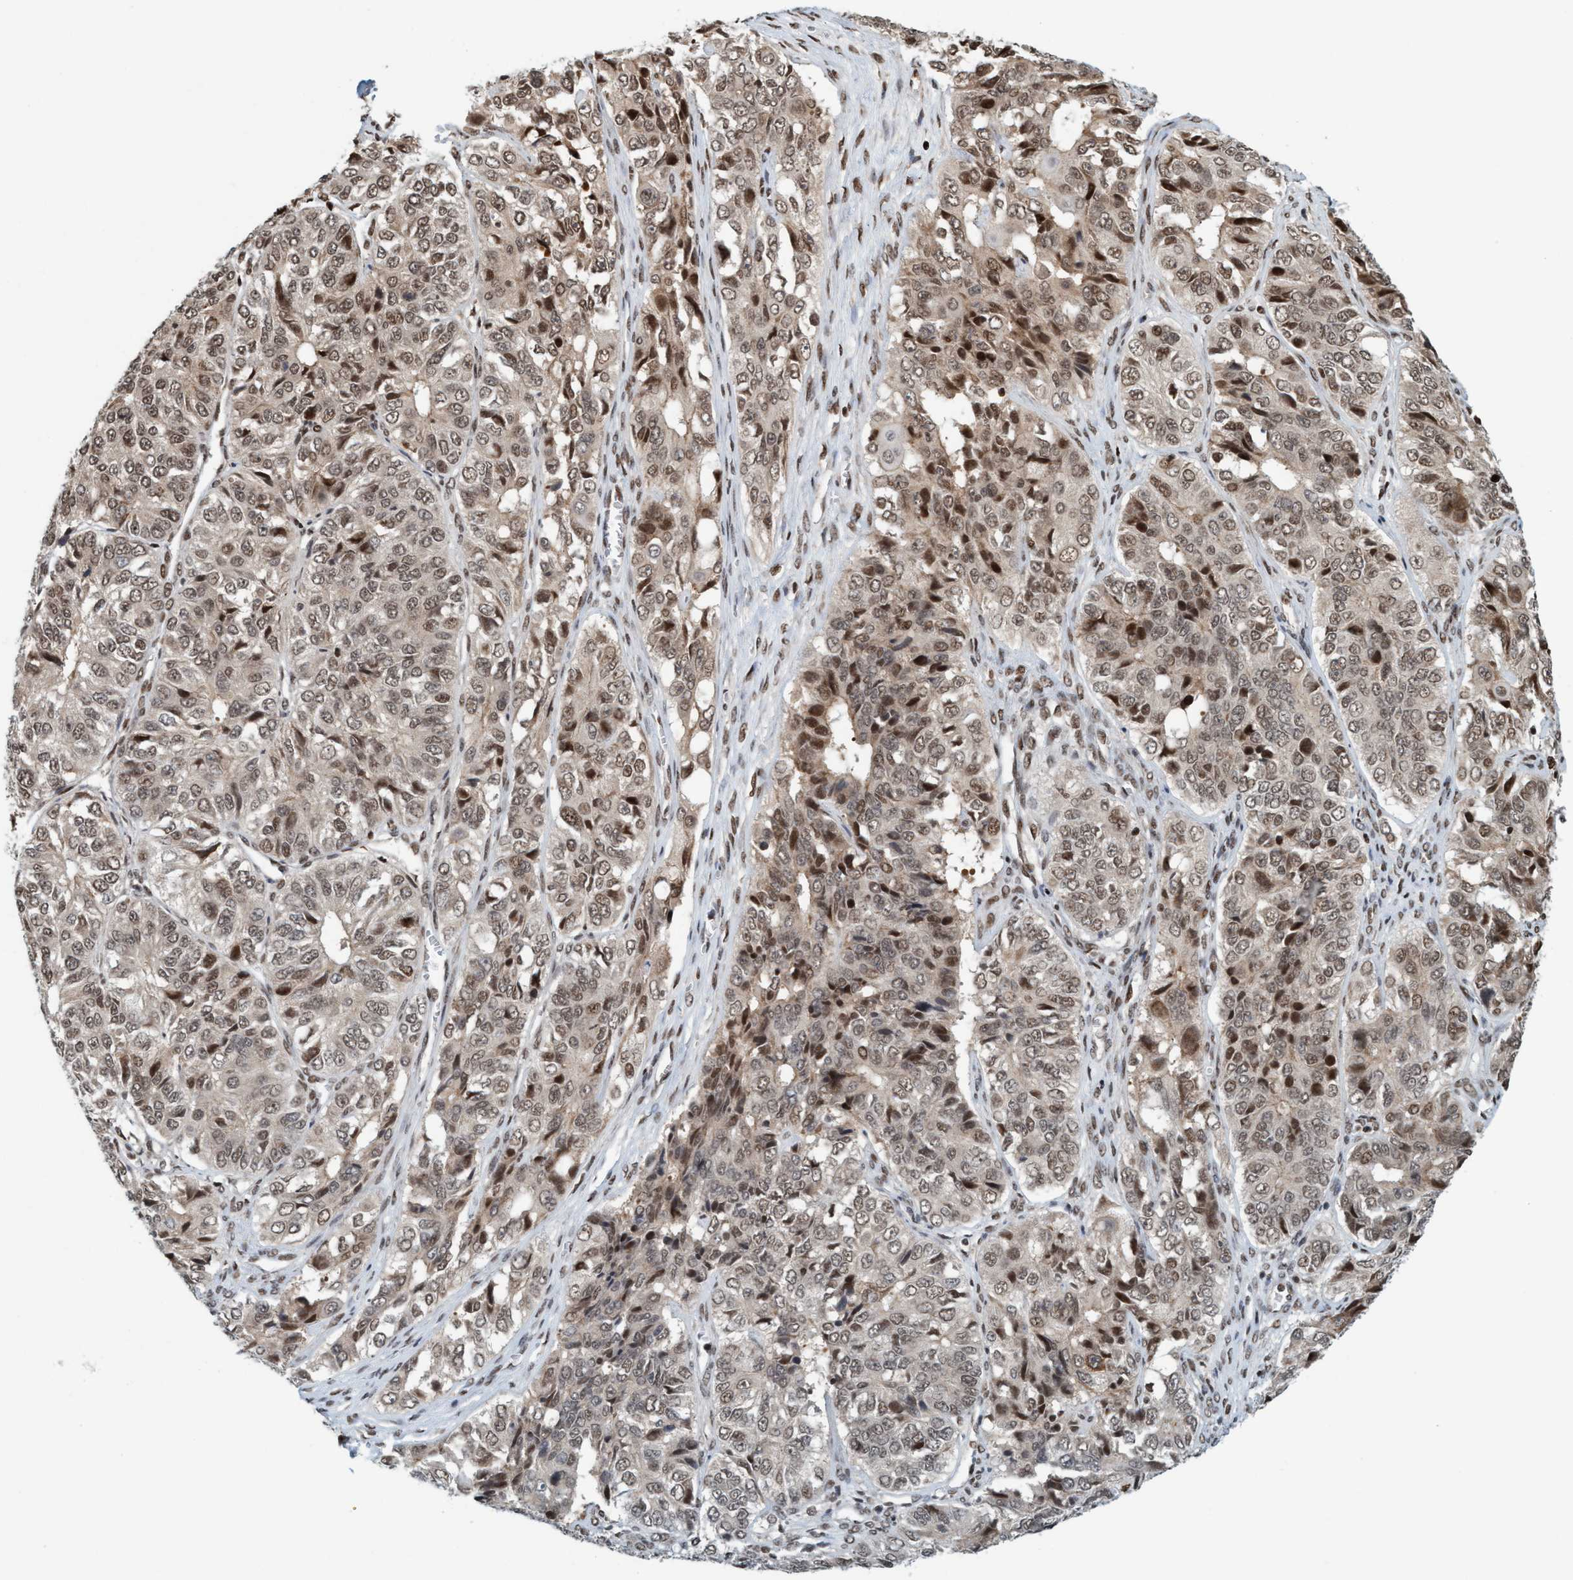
{"staining": {"intensity": "moderate", "quantity": ">75%", "location": "nuclear"}, "tissue": "ovarian cancer", "cell_type": "Tumor cells", "image_type": "cancer", "snomed": [{"axis": "morphology", "description": "Carcinoma, endometroid"}, {"axis": "topography", "description": "Ovary"}], "caption": "Ovarian cancer (endometroid carcinoma) tissue shows moderate nuclear staining in approximately >75% of tumor cells", "gene": "SMCR8", "patient": {"sex": "female", "age": 51}}